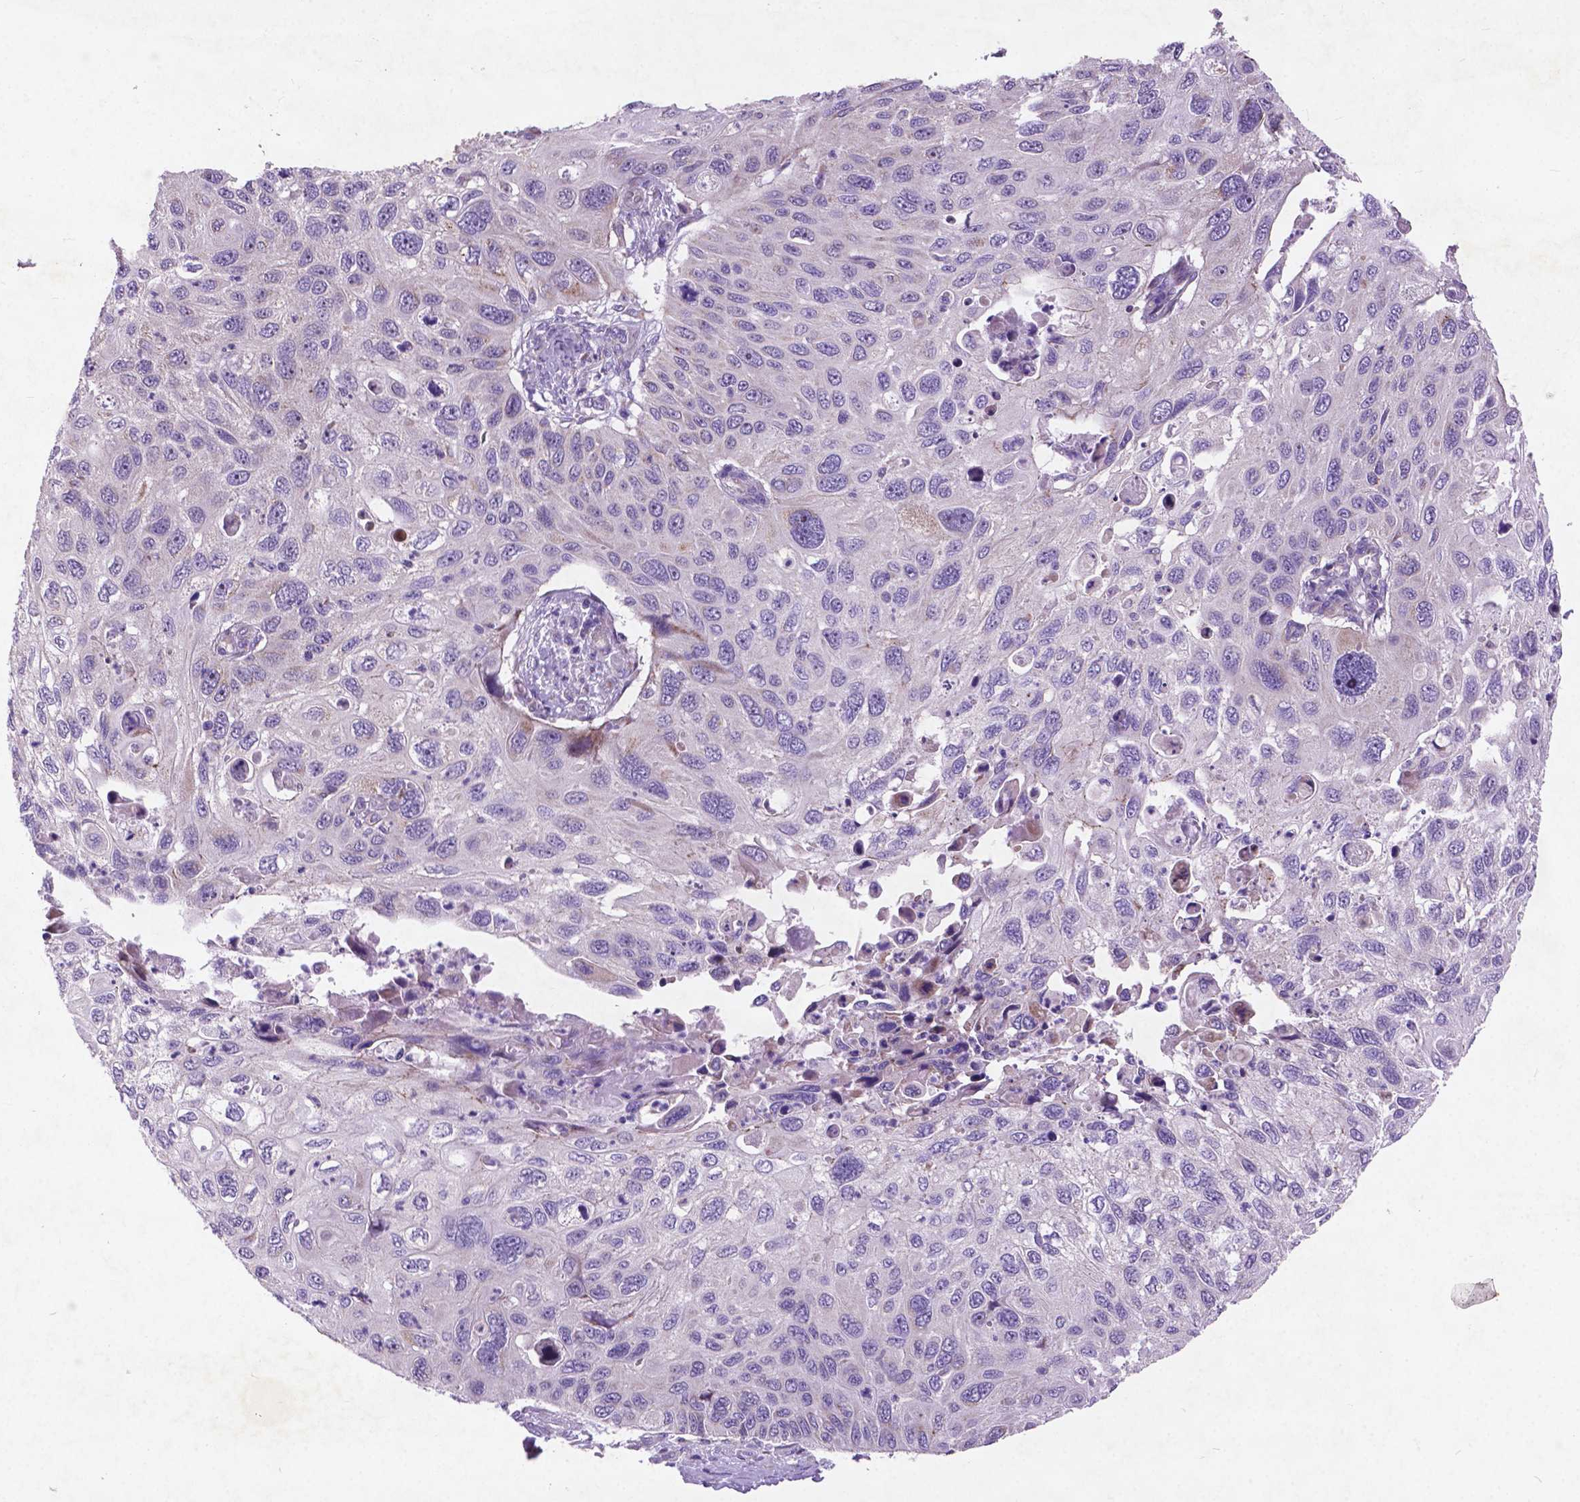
{"staining": {"intensity": "negative", "quantity": "none", "location": "none"}, "tissue": "cervical cancer", "cell_type": "Tumor cells", "image_type": "cancer", "snomed": [{"axis": "morphology", "description": "Squamous cell carcinoma, NOS"}, {"axis": "topography", "description": "Cervix"}], "caption": "Tumor cells are negative for brown protein staining in cervical squamous cell carcinoma.", "gene": "ATG4D", "patient": {"sex": "female", "age": 70}}